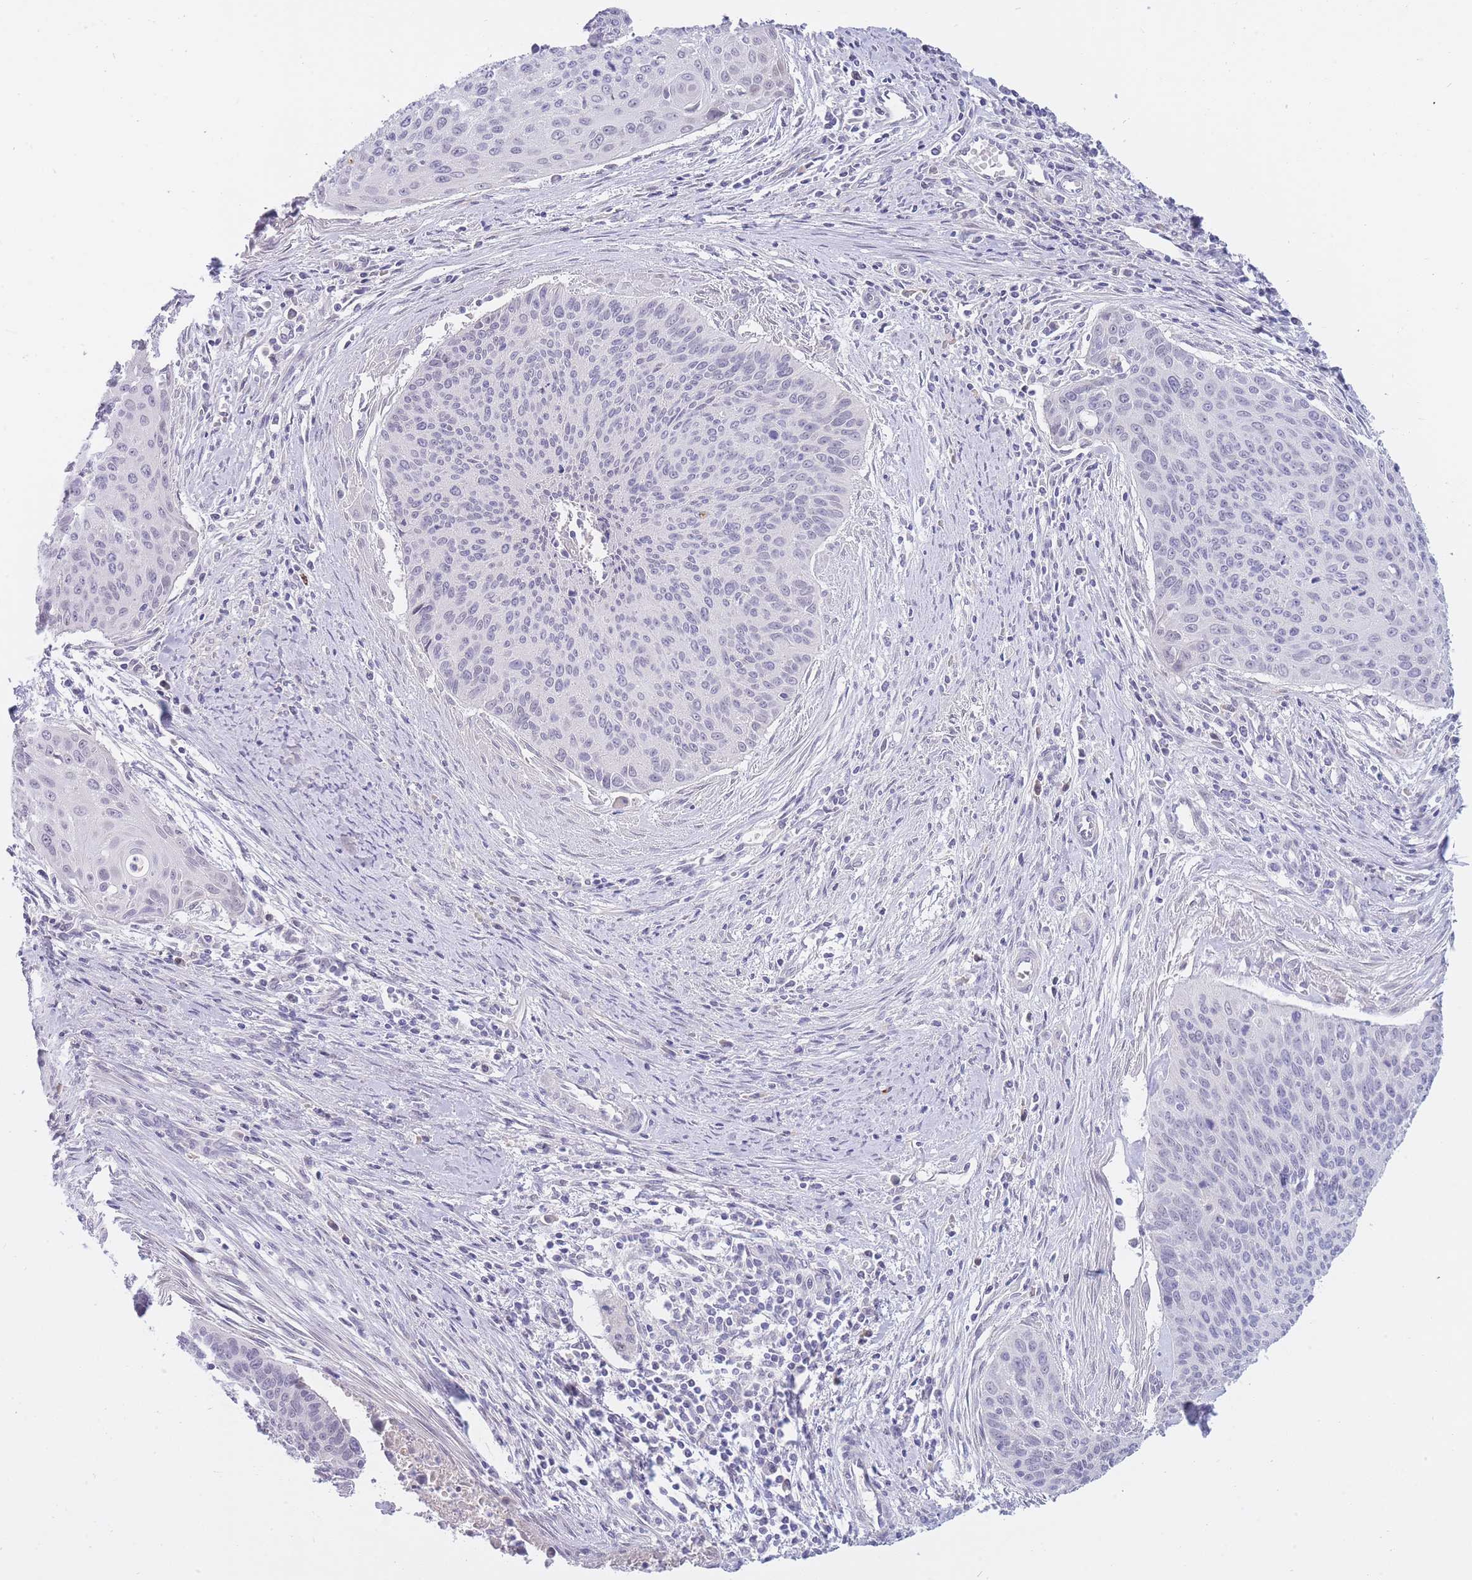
{"staining": {"intensity": "negative", "quantity": "none", "location": "none"}, "tissue": "cervical cancer", "cell_type": "Tumor cells", "image_type": "cancer", "snomed": [{"axis": "morphology", "description": "Squamous cell carcinoma, NOS"}, {"axis": "topography", "description": "Cervix"}], "caption": "The image demonstrates no significant staining in tumor cells of cervical cancer (squamous cell carcinoma). The staining was performed using DAB (3,3'-diaminobenzidine) to visualize the protein expression in brown, while the nuclei were stained in blue with hematoxylin (Magnification: 20x).", "gene": "PRR23B", "patient": {"sex": "female", "age": 55}}